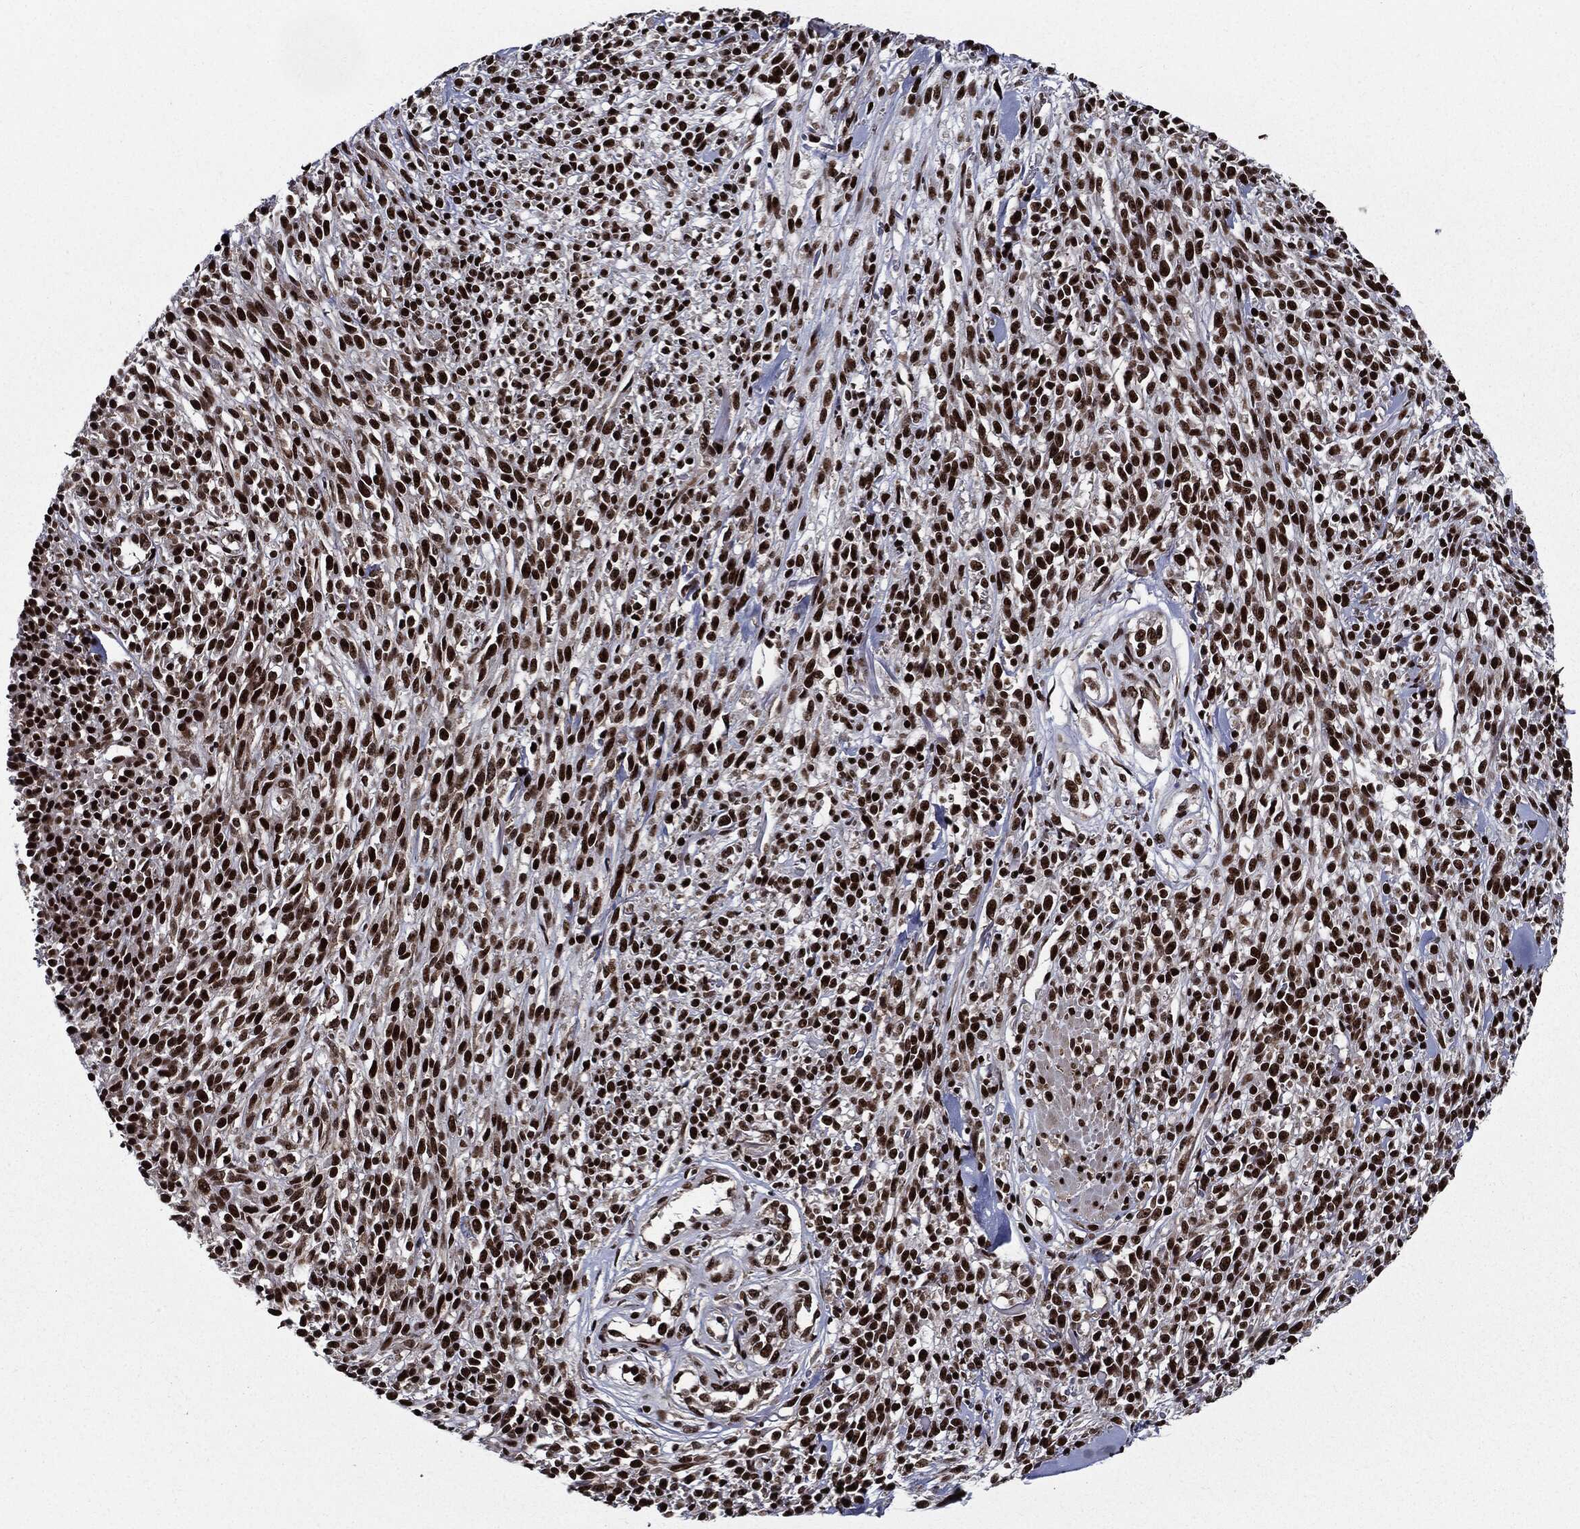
{"staining": {"intensity": "strong", "quantity": ">75%", "location": "nuclear"}, "tissue": "melanoma", "cell_type": "Tumor cells", "image_type": "cancer", "snomed": [{"axis": "morphology", "description": "Malignant melanoma, NOS"}, {"axis": "topography", "description": "Skin"}, {"axis": "topography", "description": "Skin of trunk"}], "caption": "DAB immunohistochemical staining of melanoma shows strong nuclear protein staining in about >75% of tumor cells. (DAB IHC, brown staining for protein, blue staining for nuclei).", "gene": "ZFP91", "patient": {"sex": "male", "age": 74}}